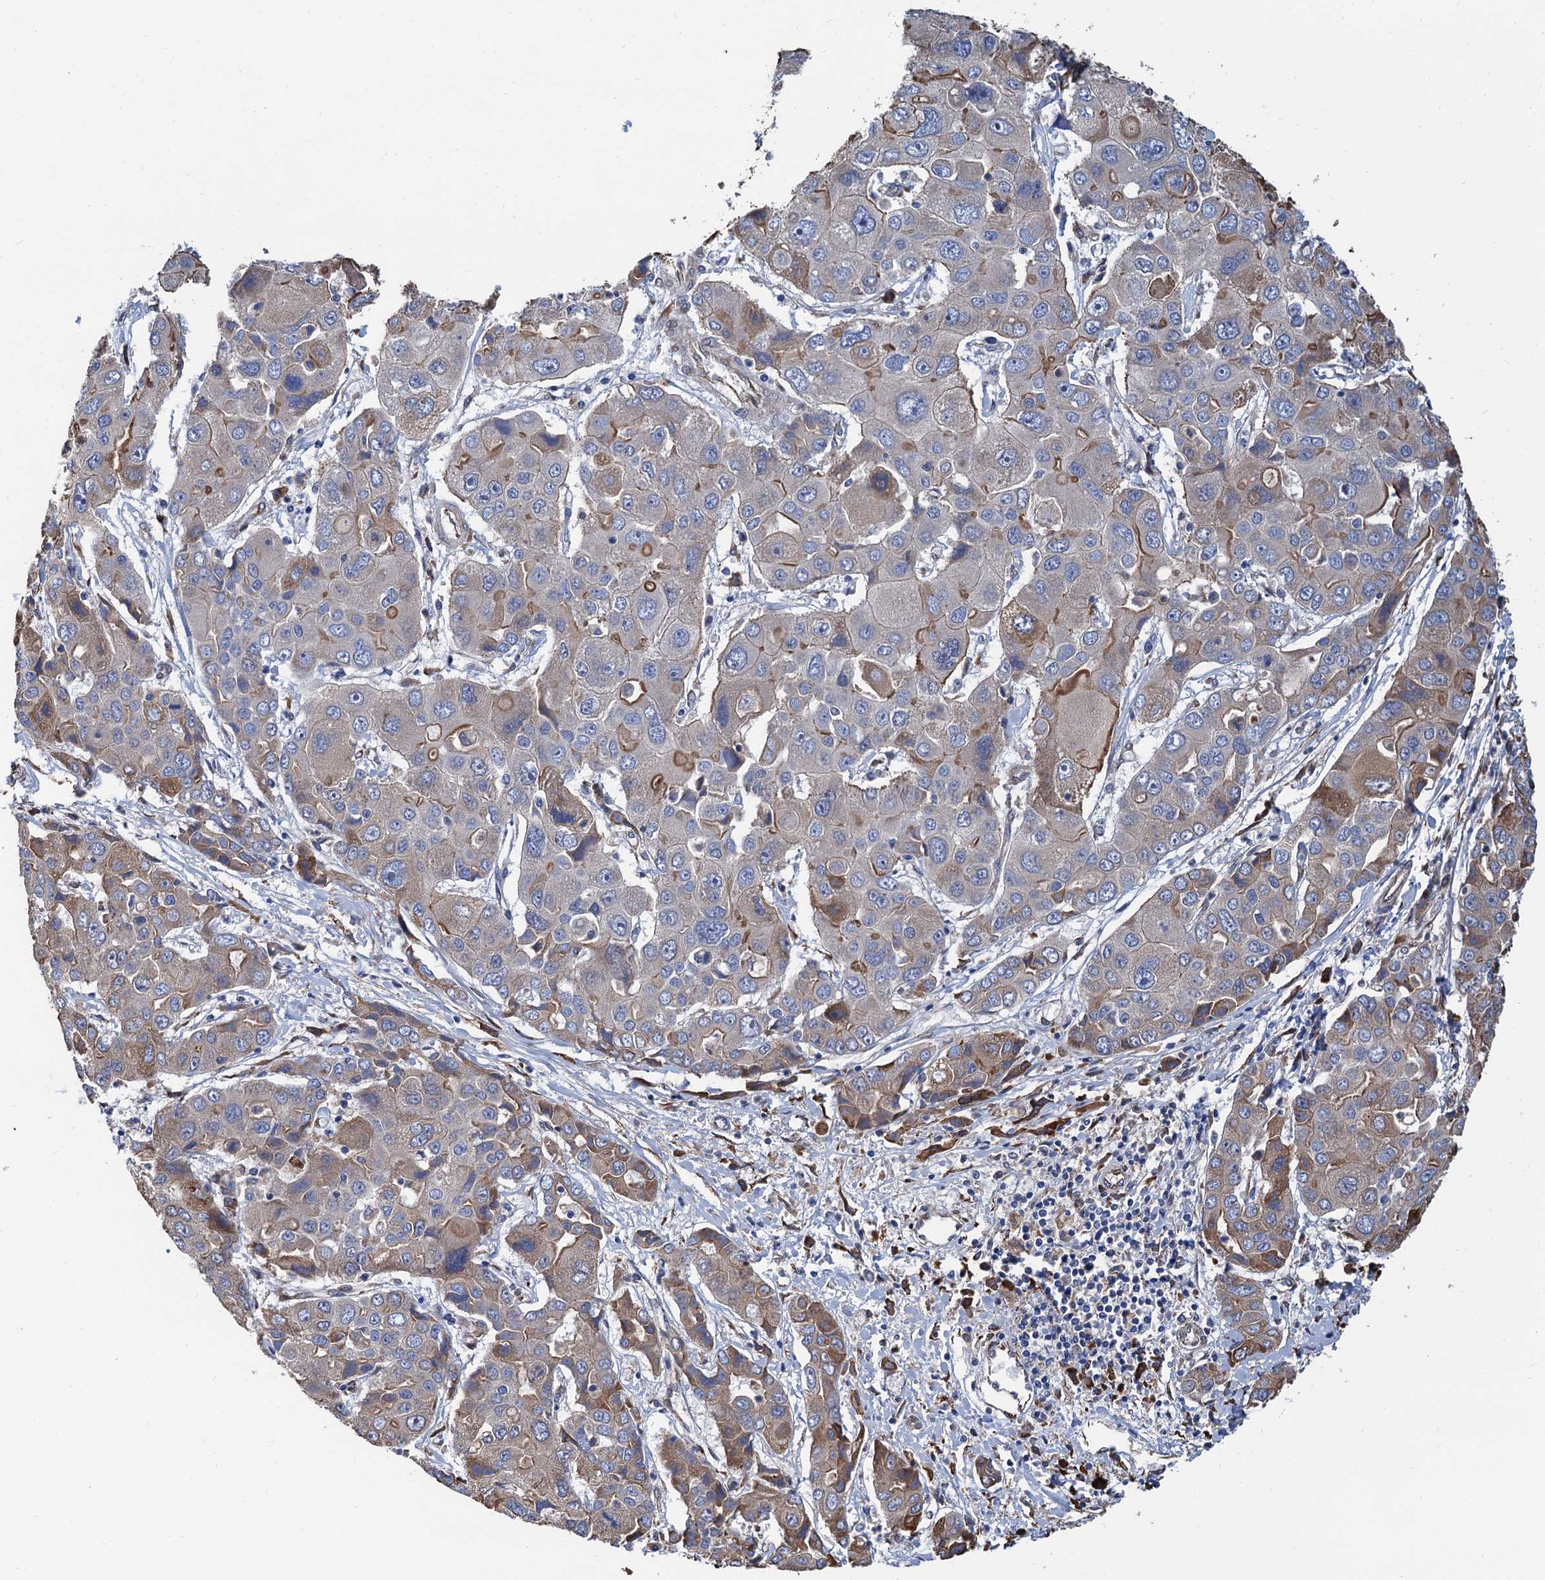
{"staining": {"intensity": "moderate", "quantity": "<25%", "location": "cytoplasmic/membranous"}, "tissue": "liver cancer", "cell_type": "Tumor cells", "image_type": "cancer", "snomed": [{"axis": "morphology", "description": "Cholangiocarcinoma"}, {"axis": "topography", "description": "Liver"}], "caption": "This is a photomicrograph of immunohistochemistry (IHC) staining of liver cholangiocarcinoma, which shows moderate positivity in the cytoplasmic/membranous of tumor cells.", "gene": "CNNM1", "patient": {"sex": "male", "age": 67}}